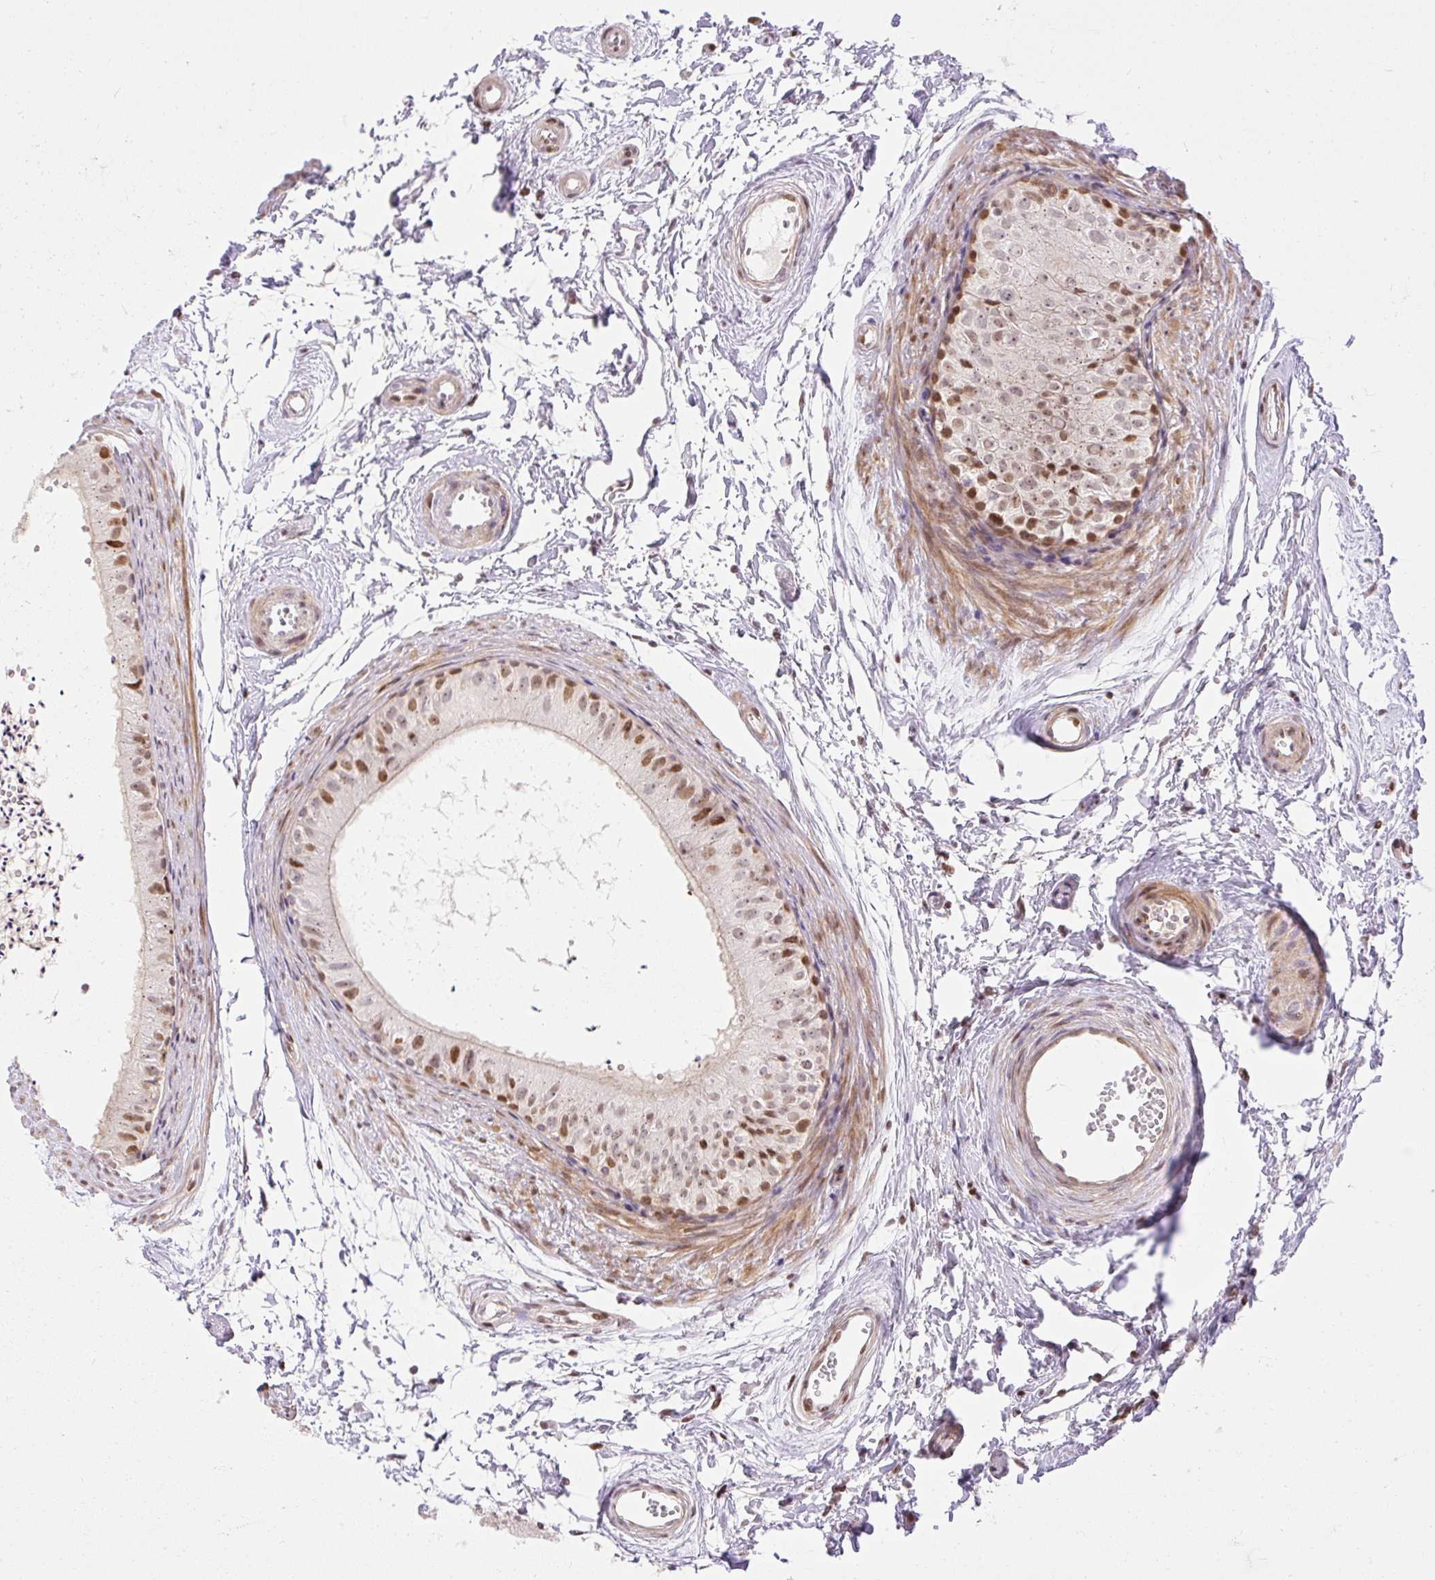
{"staining": {"intensity": "moderate", "quantity": "25%-75%", "location": "nuclear"}, "tissue": "epididymis", "cell_type": "Glandular cells", "image_type": "normal", "snomed": [{"axis": "morphology", "description": "Normal tissue, NOS"}, {"axis": "topography", "description": "Epididymis"}], "caption": "Epididymis was stained to show a protein in brown. There is medium levels of moderate nuclear staining in about 25%-75% of glandular cells. Using DAB (brown) and hematoxylin (blue) stains, captured at high magnification using brightfield microscopy.", "gene": "RIPPLY3", "patient": {"sex": "male", "age": 56}}